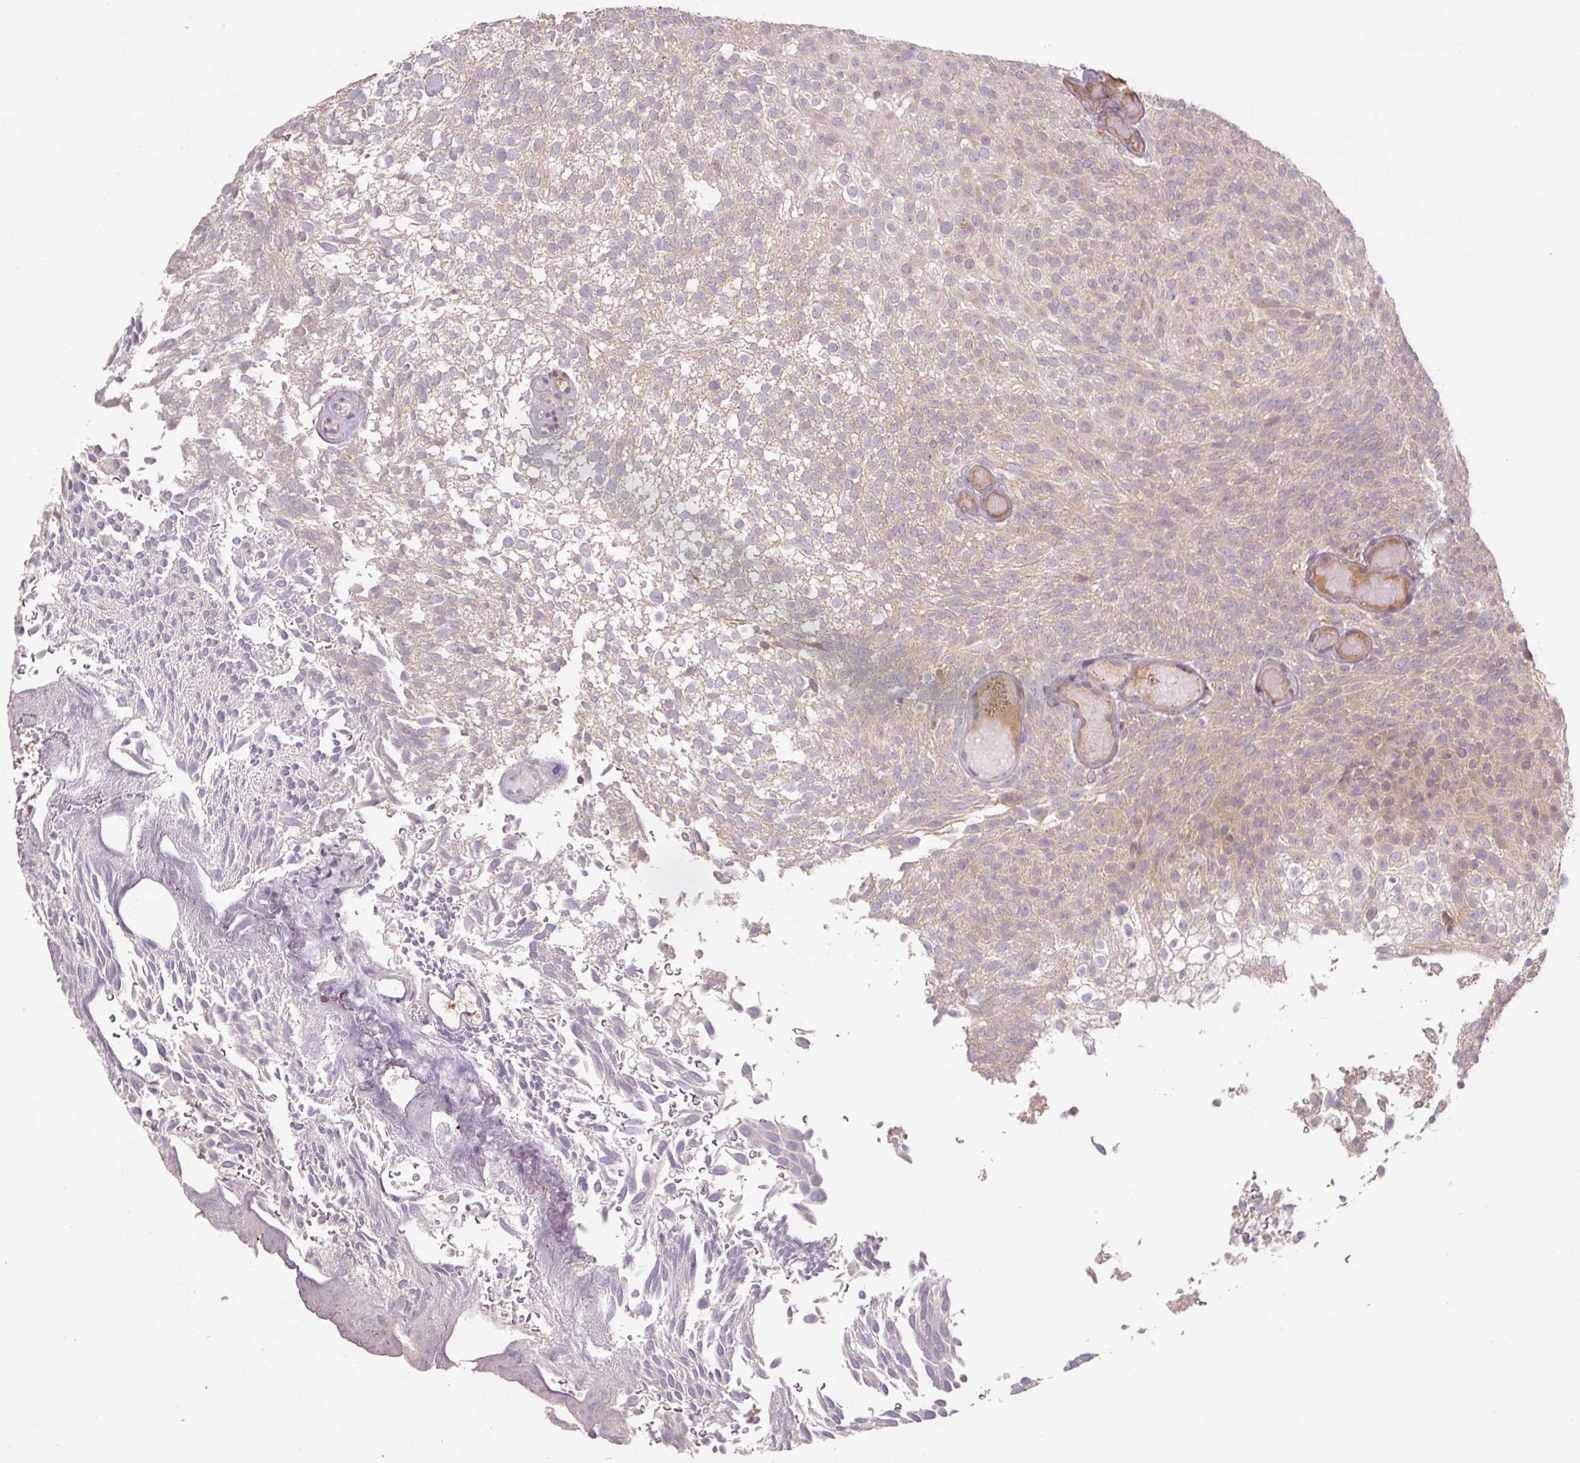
{"staining": {"intensity": "weak", "quantity": "25%-75%", "location": "cytoplasmic/membranous"}, "tissue": "urothelial cancer", "cell_type": "Tumor cells", "image_type": "cancer", "snomed": [{"axis": "morphology", "description": "Urothelial carcinoma, Low grade"}, {"axis": "topography", "description": "Urinary bladder"}], "caption": "Protein staining shows weak cytoplasmic/membranous expression in about 25%-75% of tumor cells in urothelial cancer.", "gene": "C2orf73", "patient": {"sex": "male", "age": 78}}